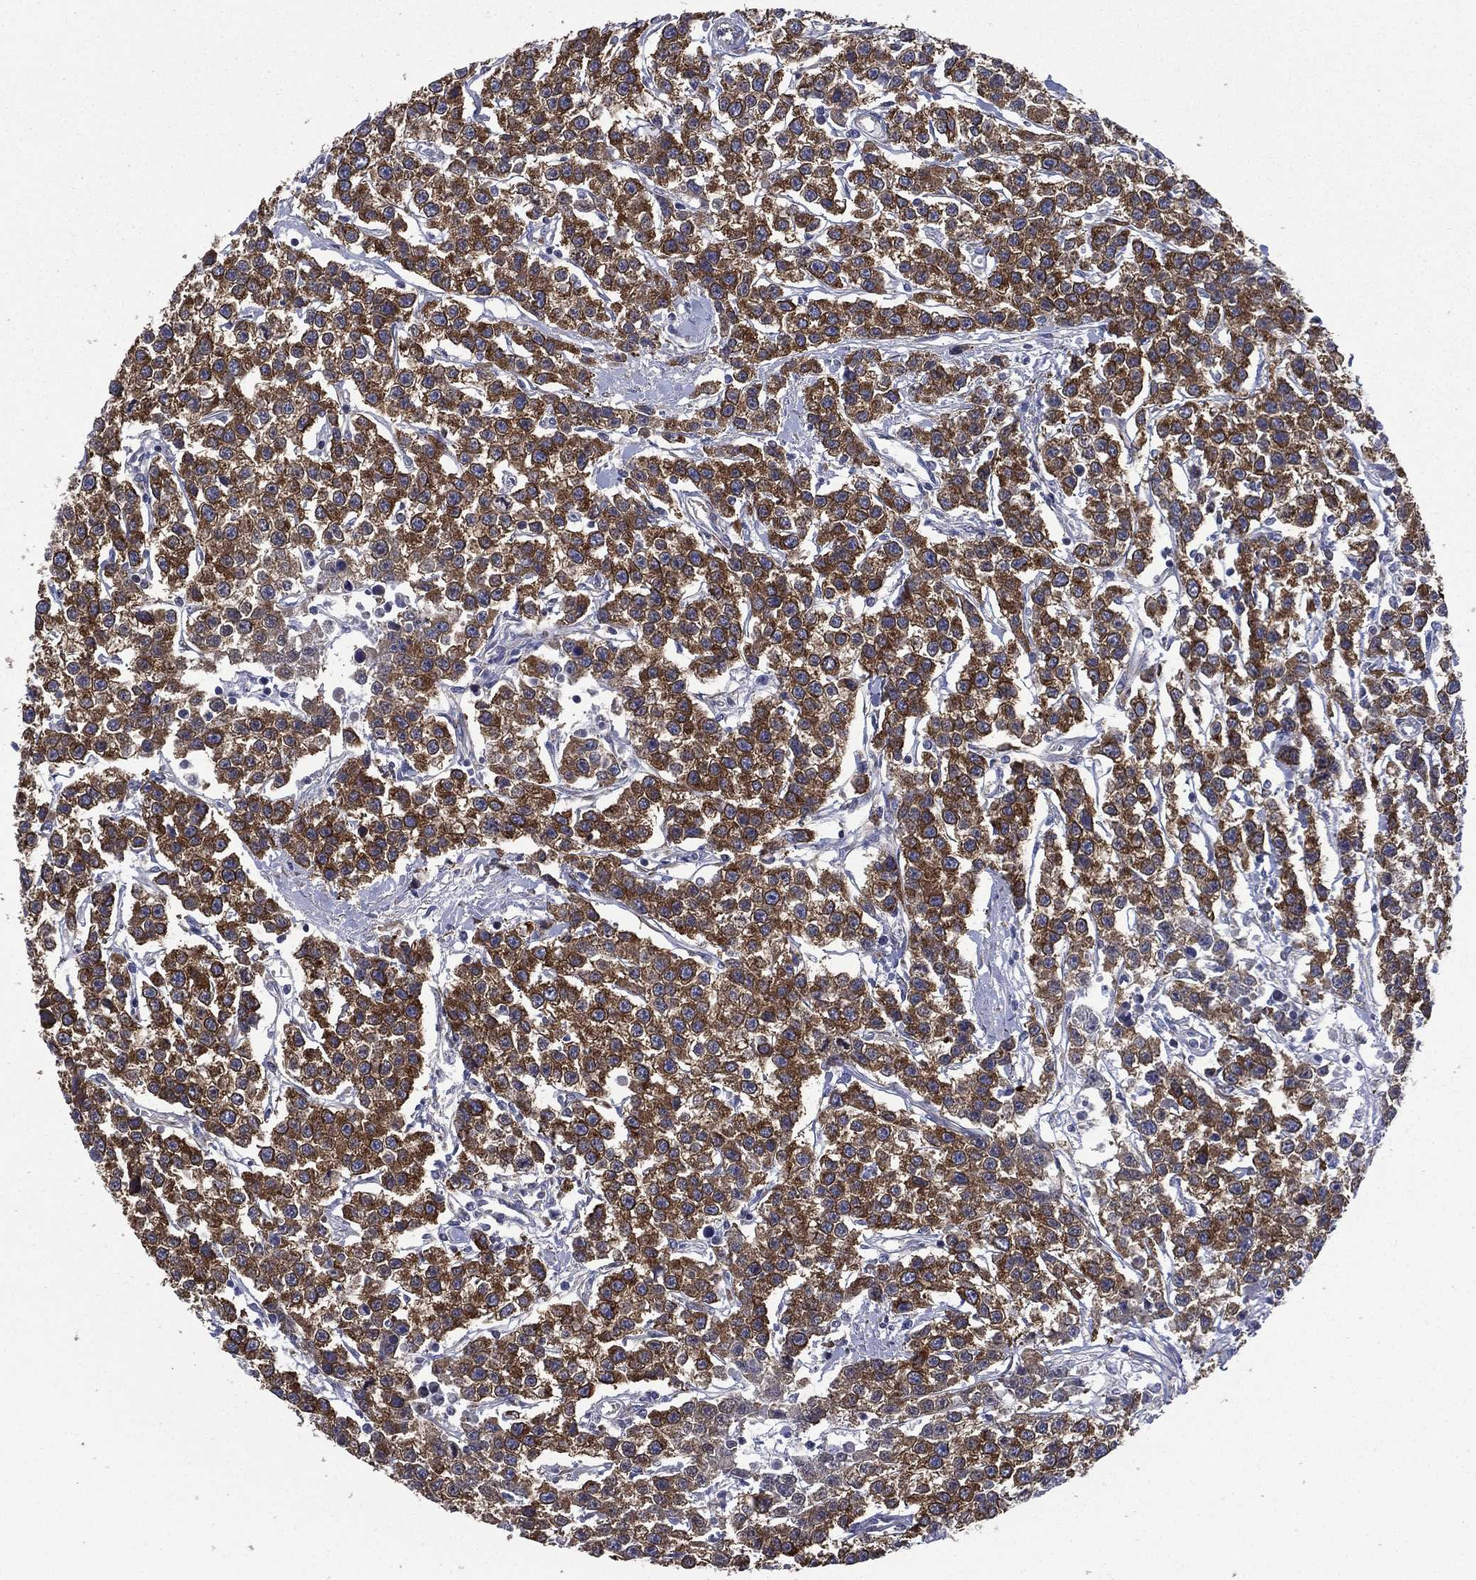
{"staining": {"intensity": "strong", "quantity": ">75%", "location": "cytoplasmic/membranous"}, "tissue": "testis cancer", "cell_type": "Tumor cells", "image_type": "cancer", "snomed": [{"axis": "morphology", "description": "Seminoma, NOS"}, {"axis": "topography", "description": "Testis"}], "caption": "Seminoma (testis) stained with a protein marker displays strong staining in tumor cells.", "gene": "FARSA", "patient": {"sex": "male", "age": 59}}